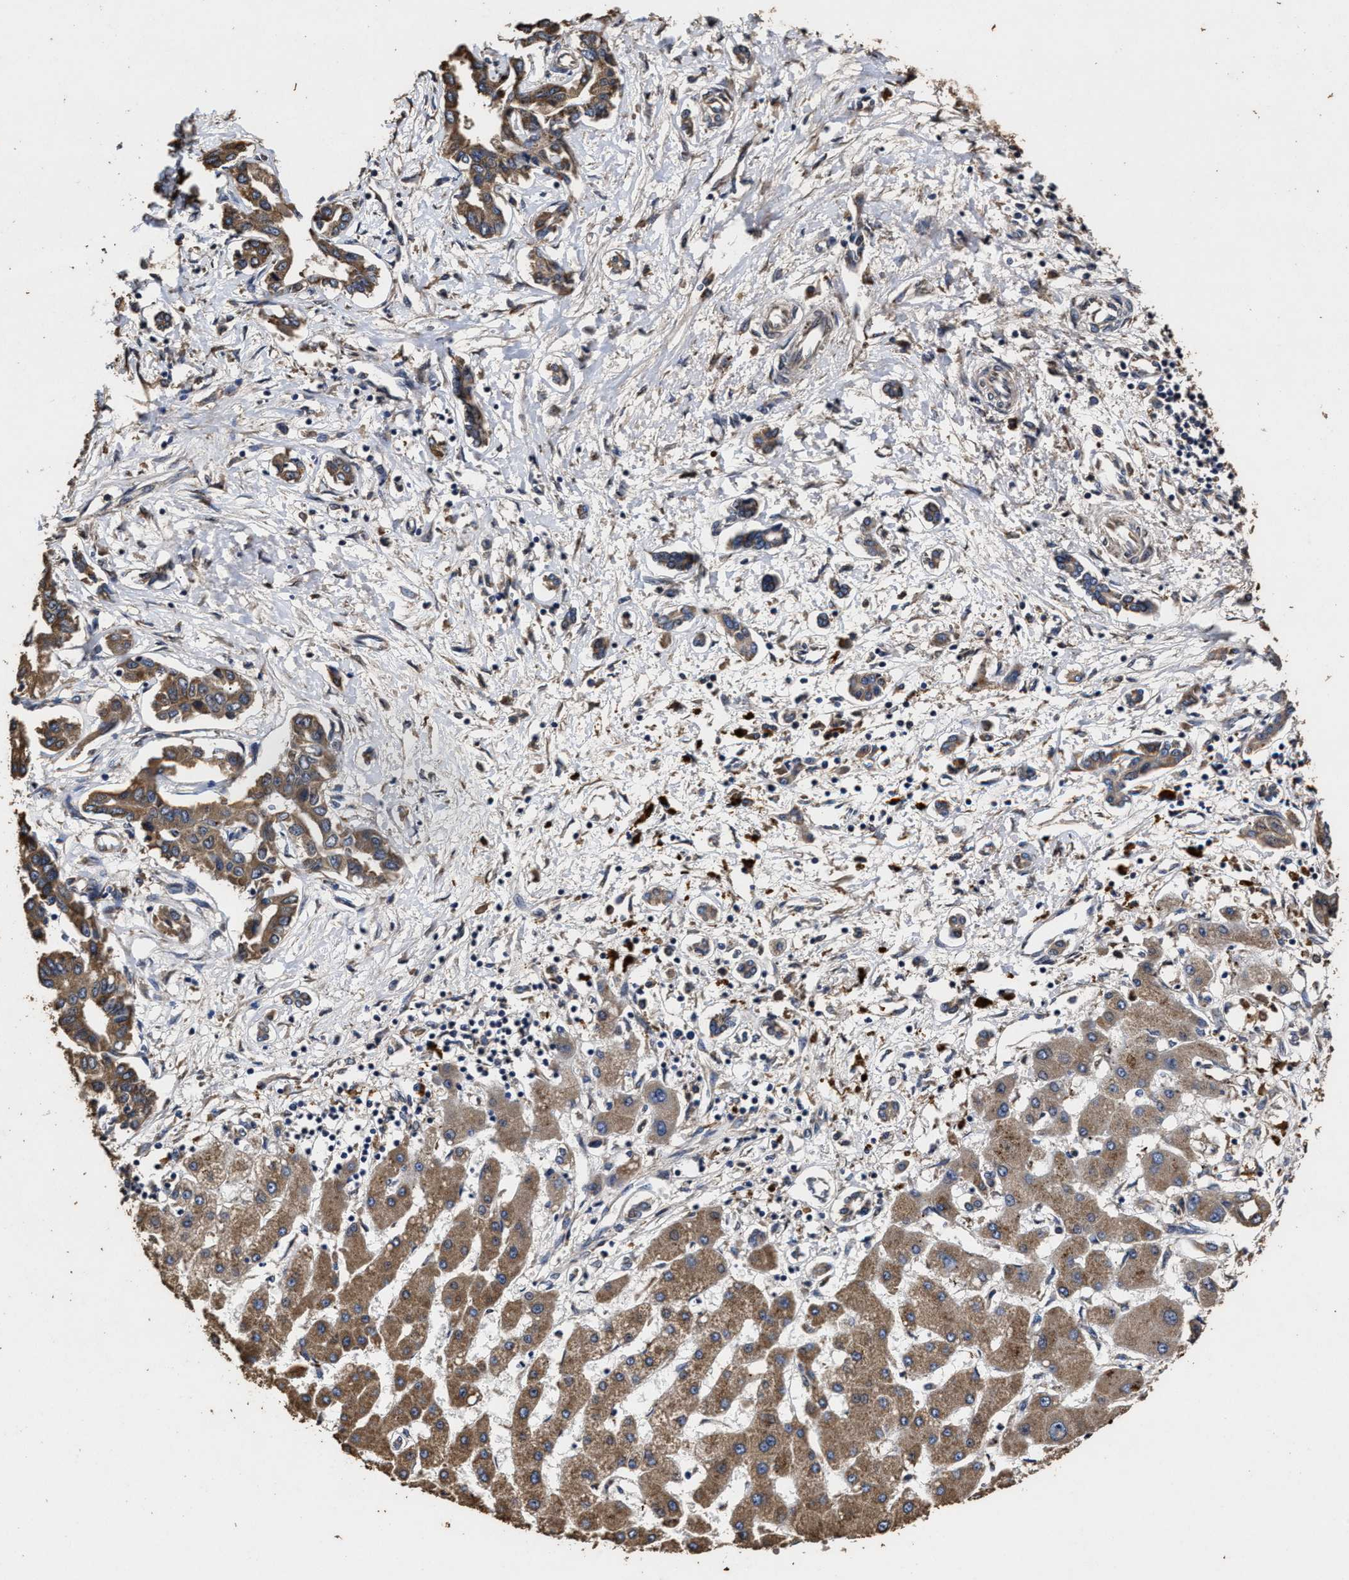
{"staining": {"intensity": "moderate", "quantity": ">75%", "location": "cytoplasmic/membranous"}, "tissue": "liver cancer", "cell_type": "Tumor cells", "image_type": "cancer", "snomed": [{"axis": "morphology", "description": "Cholangiocarcinoma"}, {"axis": "topography", "description": "Liver"}], "caption": "An IHC histopathology image of tumor tissue is shown. Protein staining in brown labels moderate cytoplasmic/membranous positivity in liver cancer within tumor cells.", "gene": "PPM1K", "patient": {"sex": "male", "age": 59}}